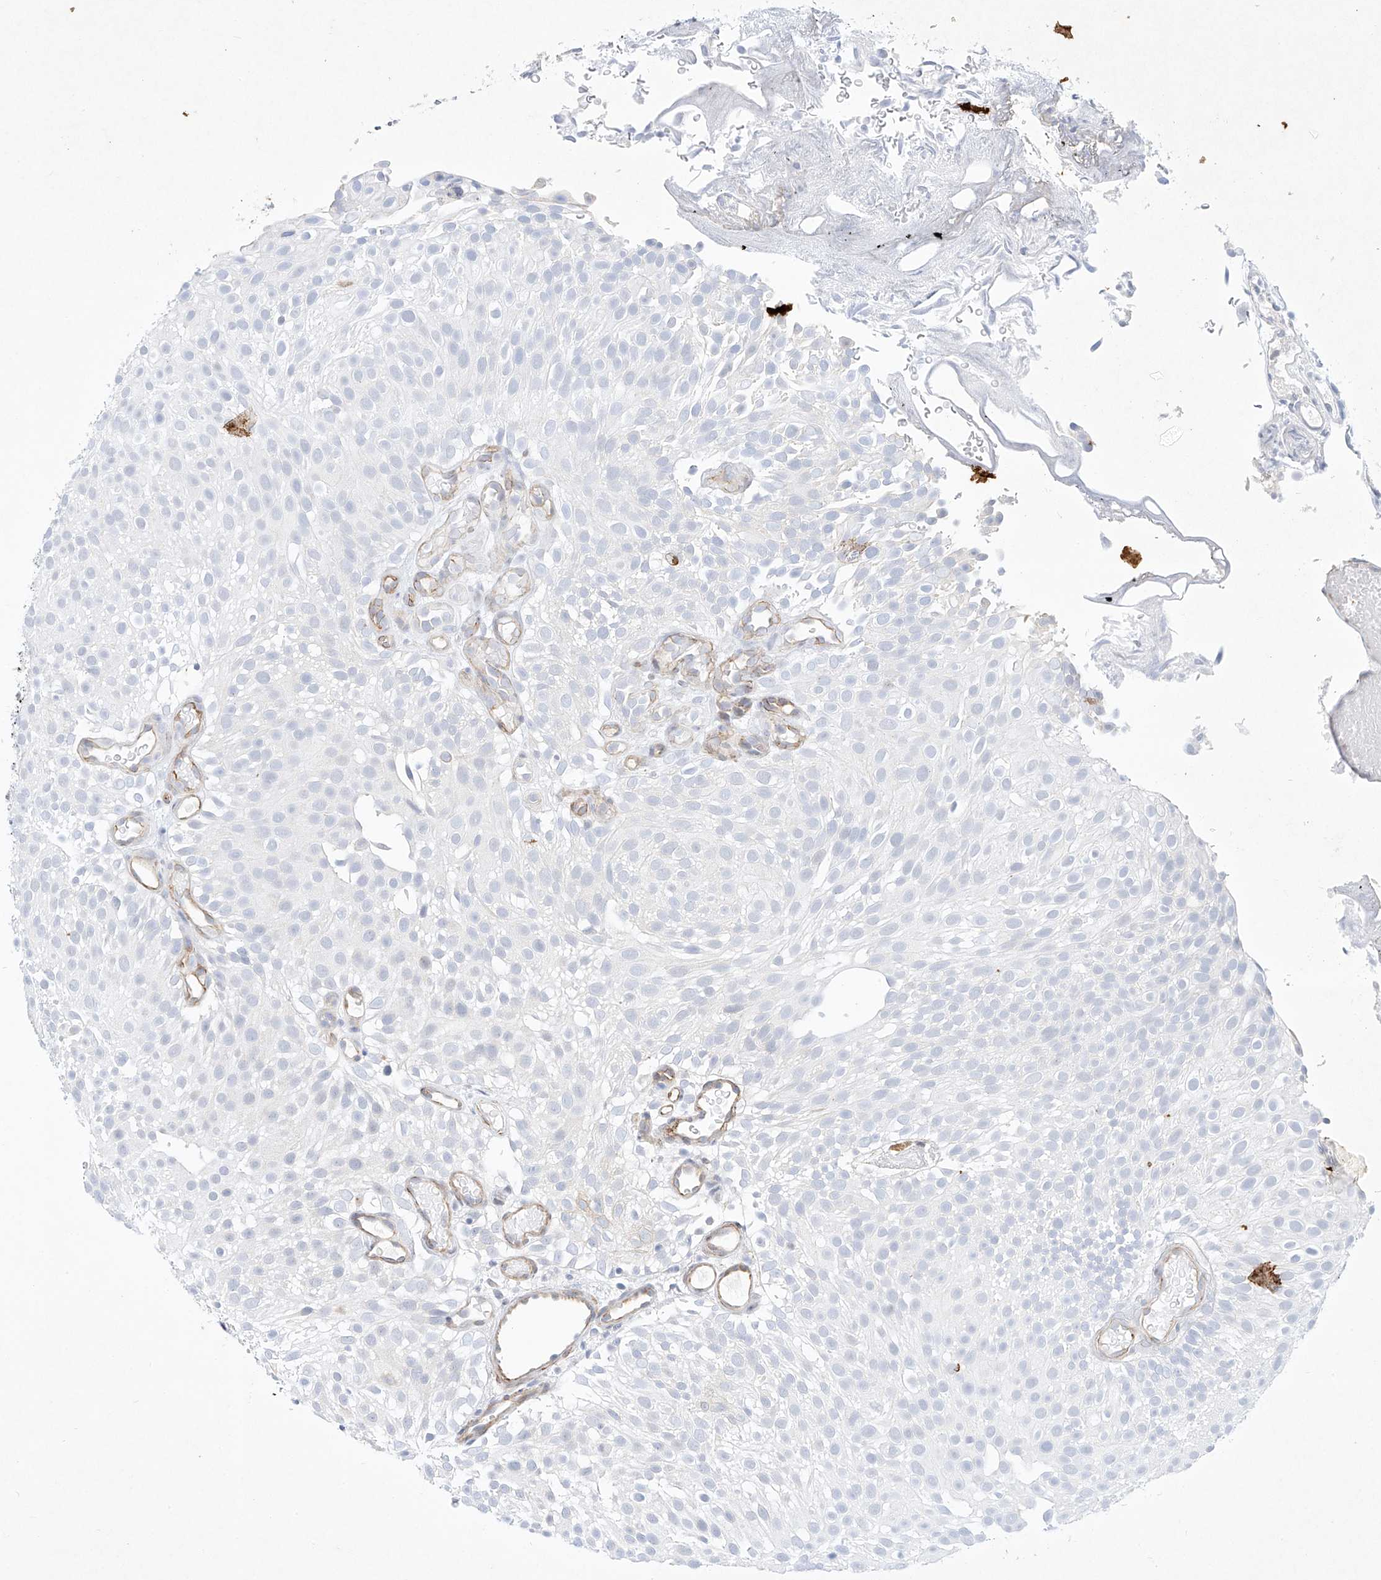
{"staining": {"intensity": "negative", "quantity": "none", "location": "none"}, "tissue": "urothelial cancer", "cell_type": "Tumor cells", "image_type": "cancer", "snomed": [{"axis": "morphology", "description": "Urothelial carcinoma, Low grade"}, {"axis": "topography", "description": "Urinary bladder"}], "caption": "DAB immunohistochemical staining of human urothelial carcinoma (low-grade) demonstrates no significant staining in tumor cells.", "gene": "REEP2", "patient": {"sex": "male", "age": 78}}